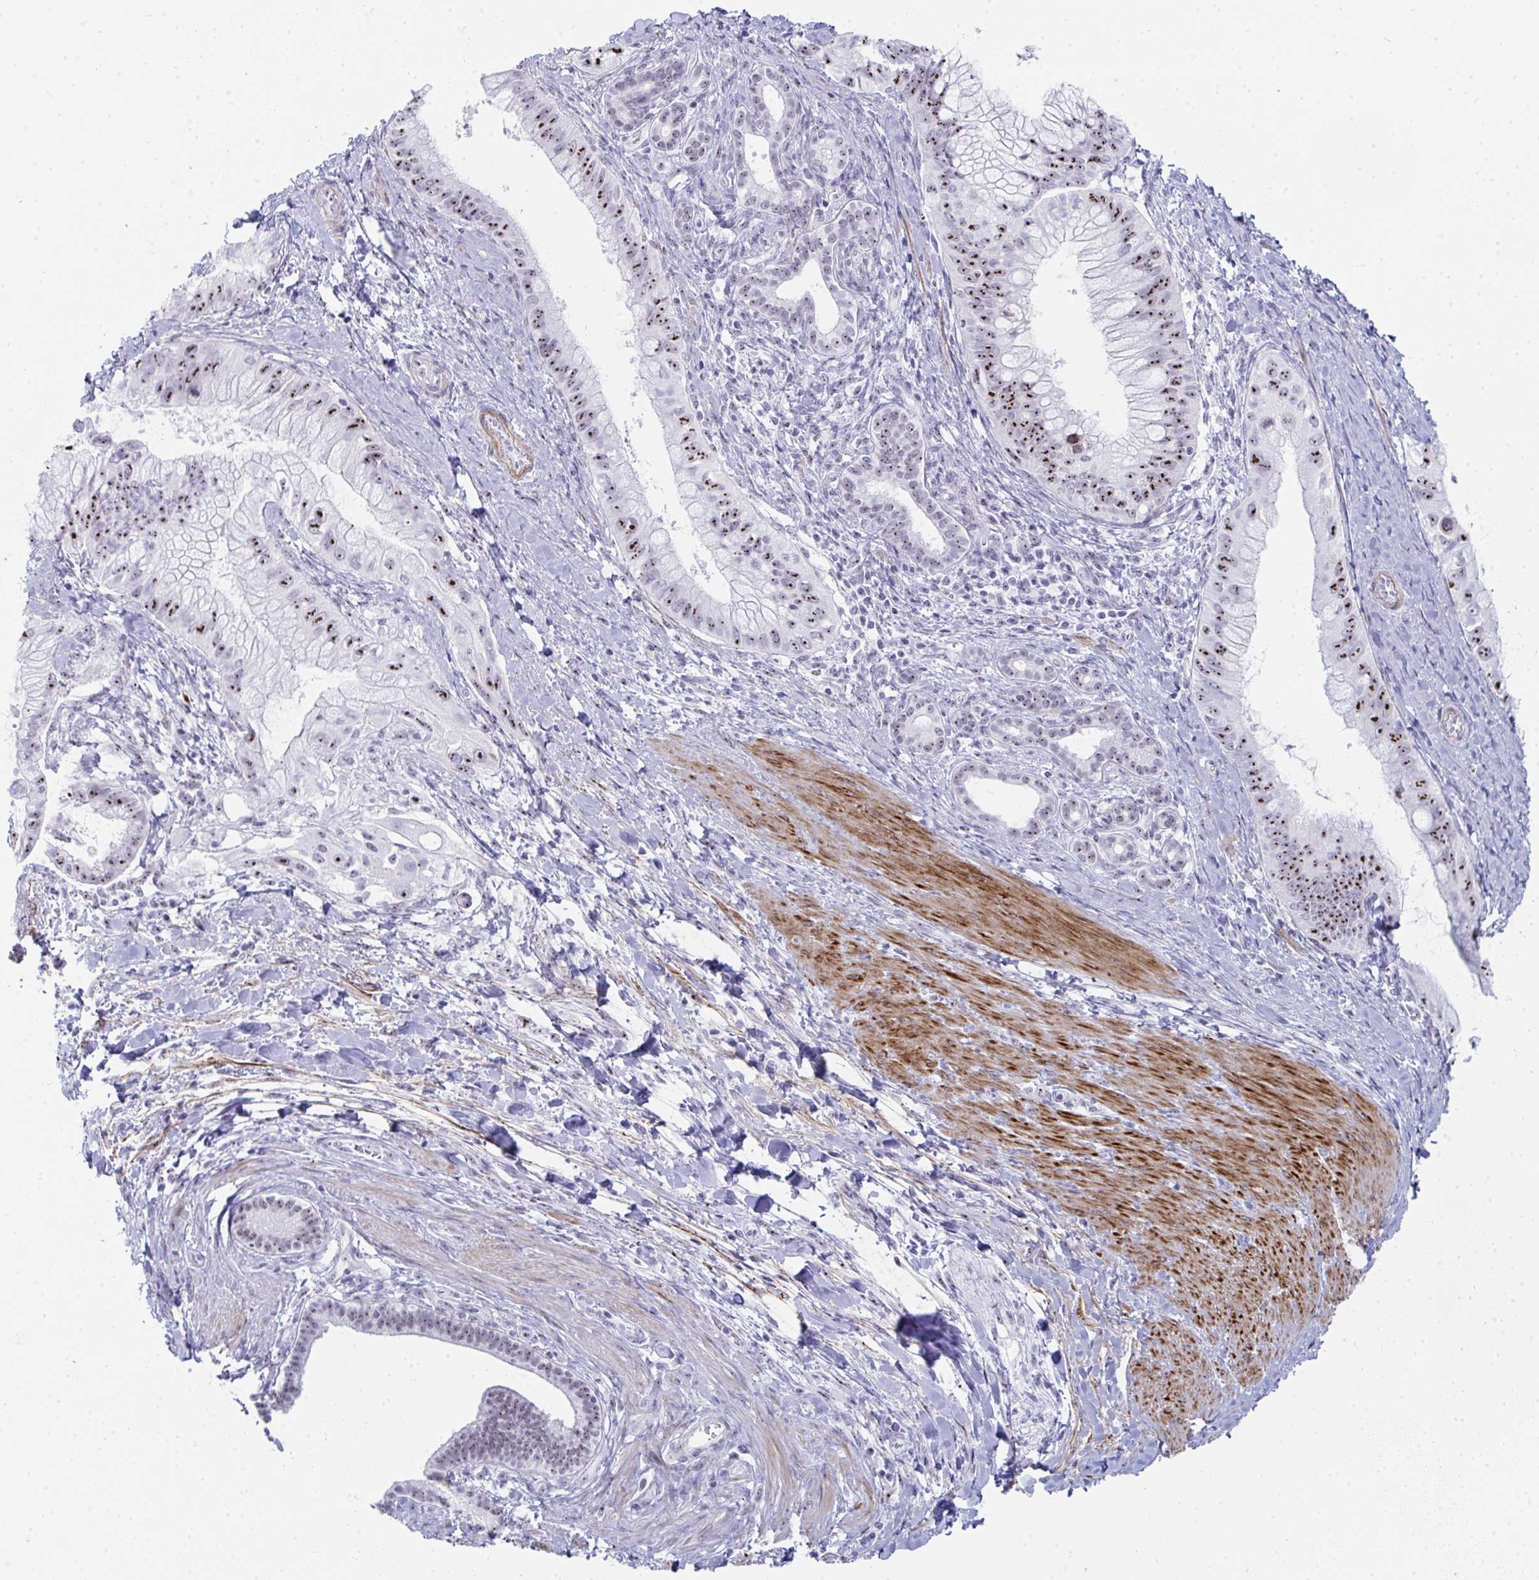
{"staining": {"intensity": "strong", "quantity": ">75%", "location": "nuclear"}, "tissue": "pancreatic cancer", "cell_type": "Tumor cells", "image_type": "cancer", "snomed": [{"axis": "morphology", "description": "Adenocarcinoma, NOS"}, {"axis": "topography", "description": "Pancreas"}], "caption": "Immunohistochemical staining of human pancreatic adenocarcinoma displays high levels of strong nuclear protein staining in approximately >75% of tumor cells. (Stains: DAB (3,3'-diaminobenzidine) in brown, nuclei in blue, Microscopy: brightfield microscopy at high magnification).", "gene": "NOP10", "patient": {"sex": "male", "age": 48}}